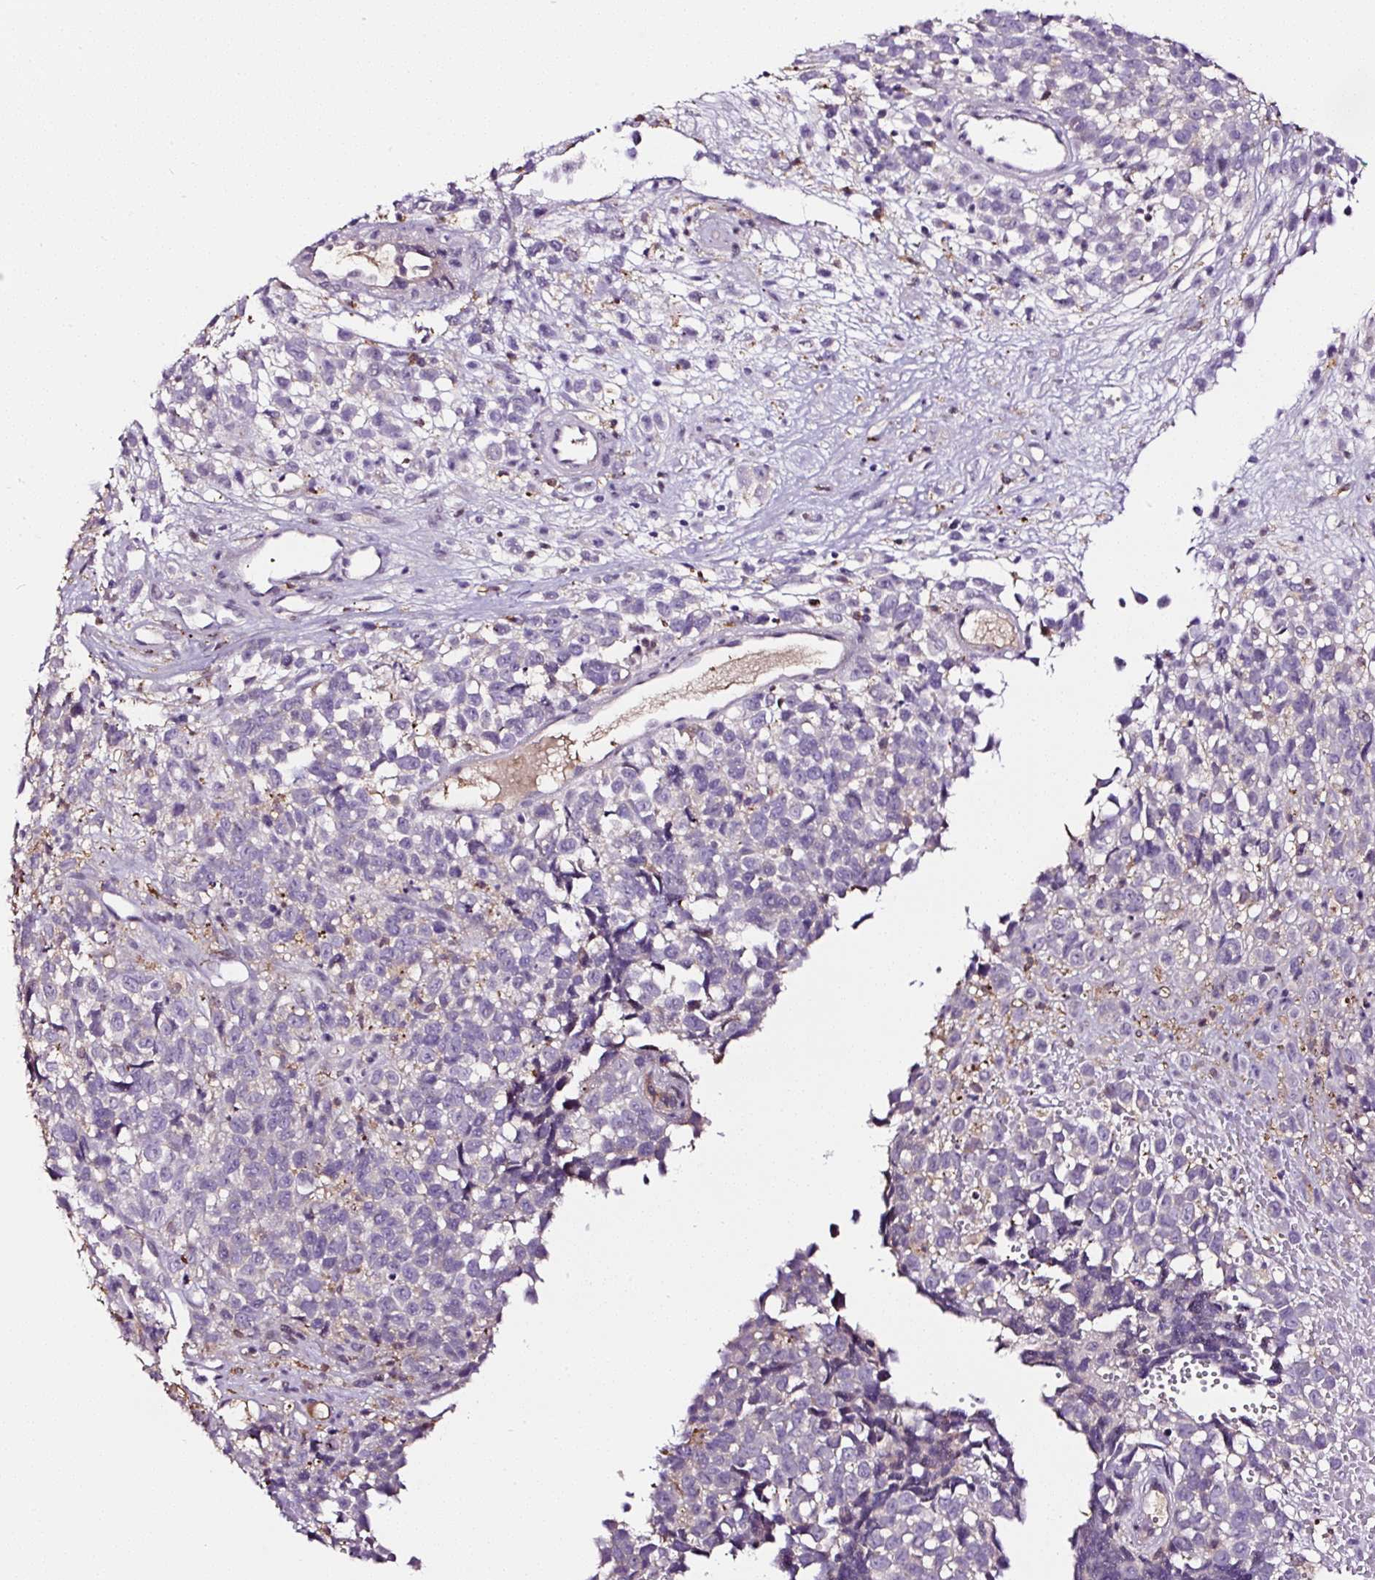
{"staining": {"intensity": "negative", "quantity": "none", "location": "none"}, "tissue": "melanoma", "cell_type": "Tumor cells", "image_type": "cancer", "snomed": [{"axis": "morphology", "description": "Malignant melanoma, NOS"}, {"axis": "topography", "description": "Nose, NOS"}], "caption": "The immunohistochemistry (IHC) photomicrograph has no significant expression in tumor cells of malignant melanoma tissue.", "gene": "LRRC24", "patient": {"sex": "female", "age": 48}}